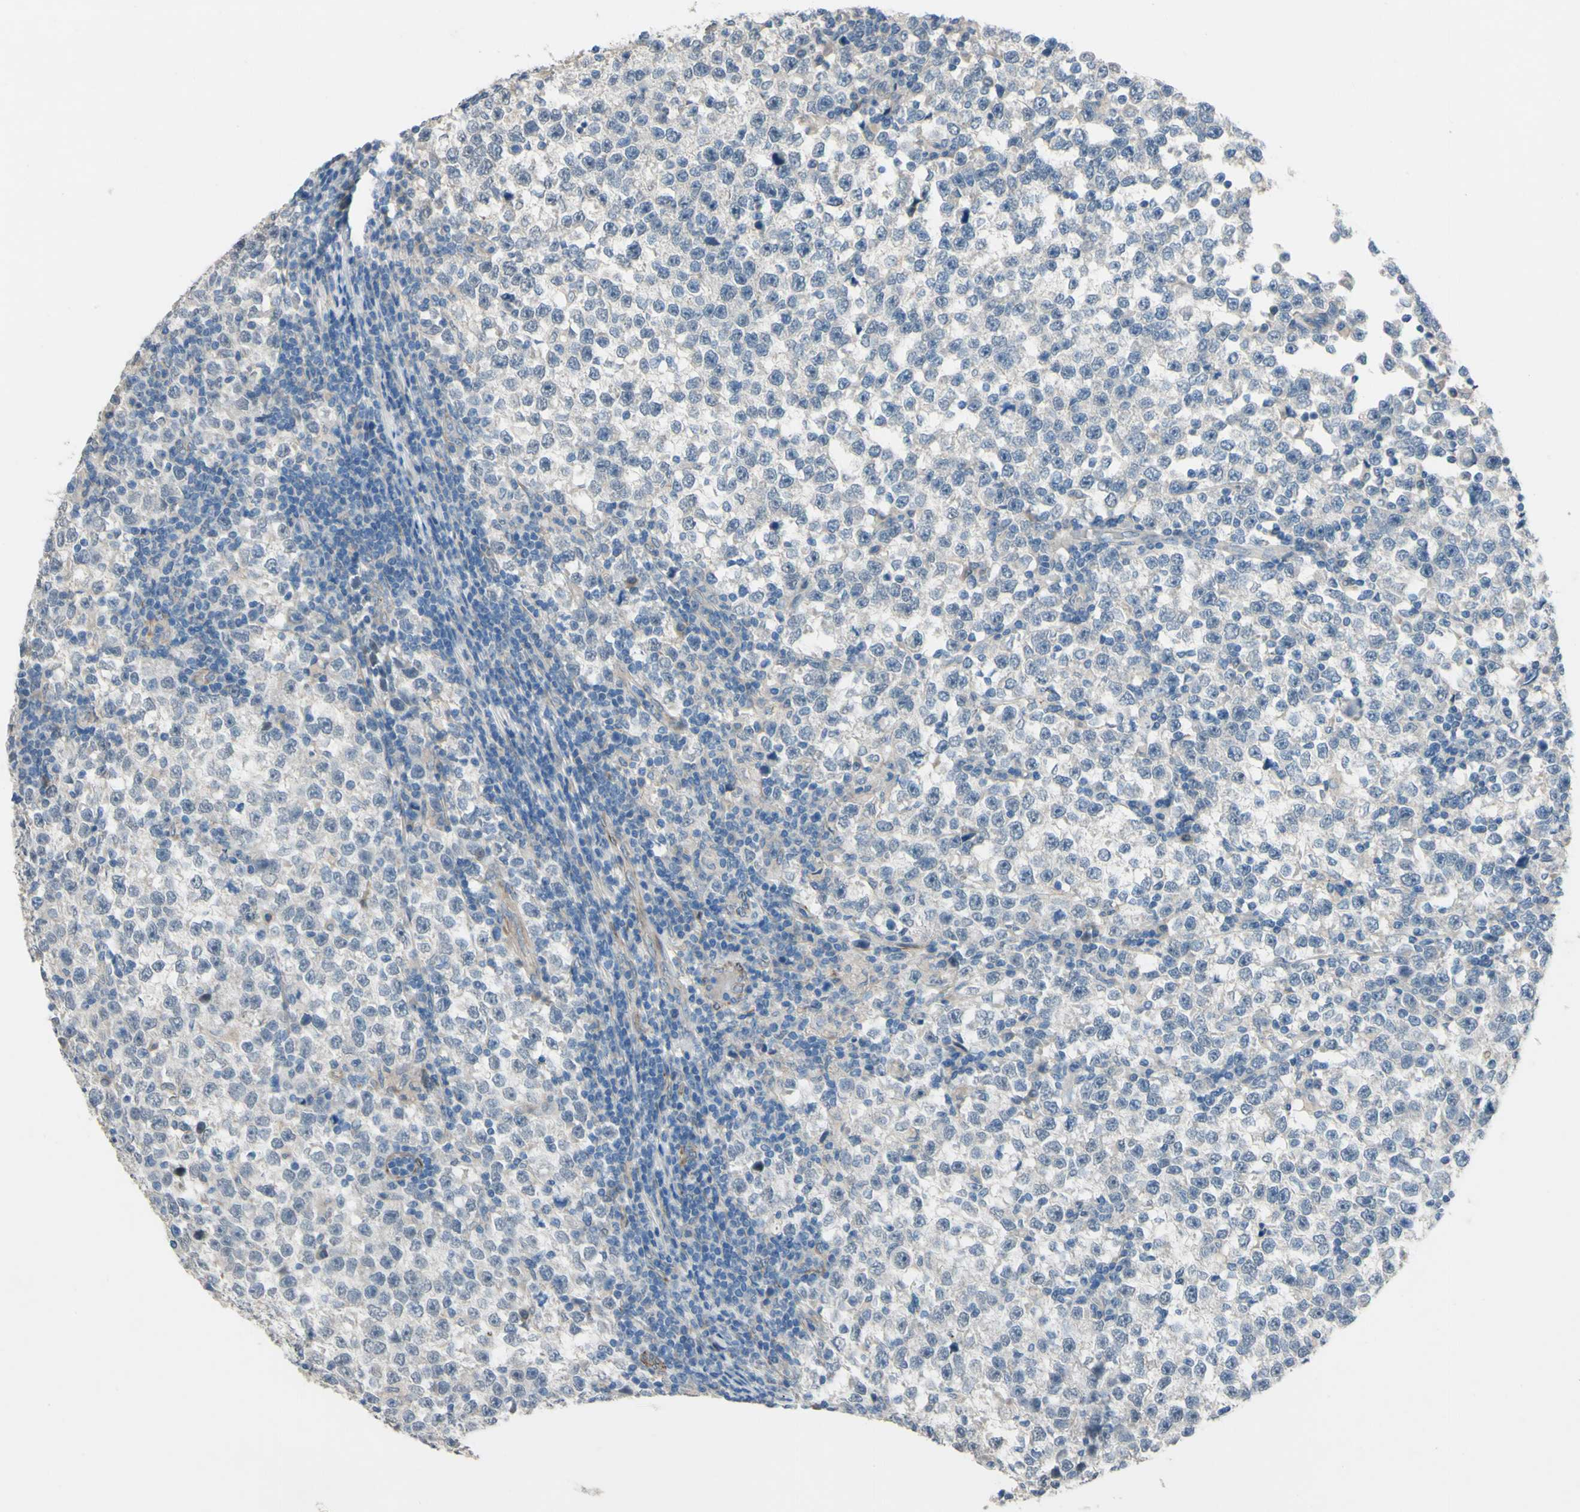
{"staining": {"intensity": "negative", "quantity": "none", "location": "none"}, "tissue": "testis cancer", "cell_type": "Tumor cells", "image_type": "cancer", "snomed": [{"axis": "morphology", "description": "Seminoma, NOS"}, {"axis": "topography", "description": "Testis"}], "caption": "IHC histopathology image of human testis seminoma stained for a protein (brown), which displays no expression in tumor cells. (IHC, brightfield microscopy, high magnification).", "gene": "CDCP1", "patient": {"sex": "male", "age": 43}}